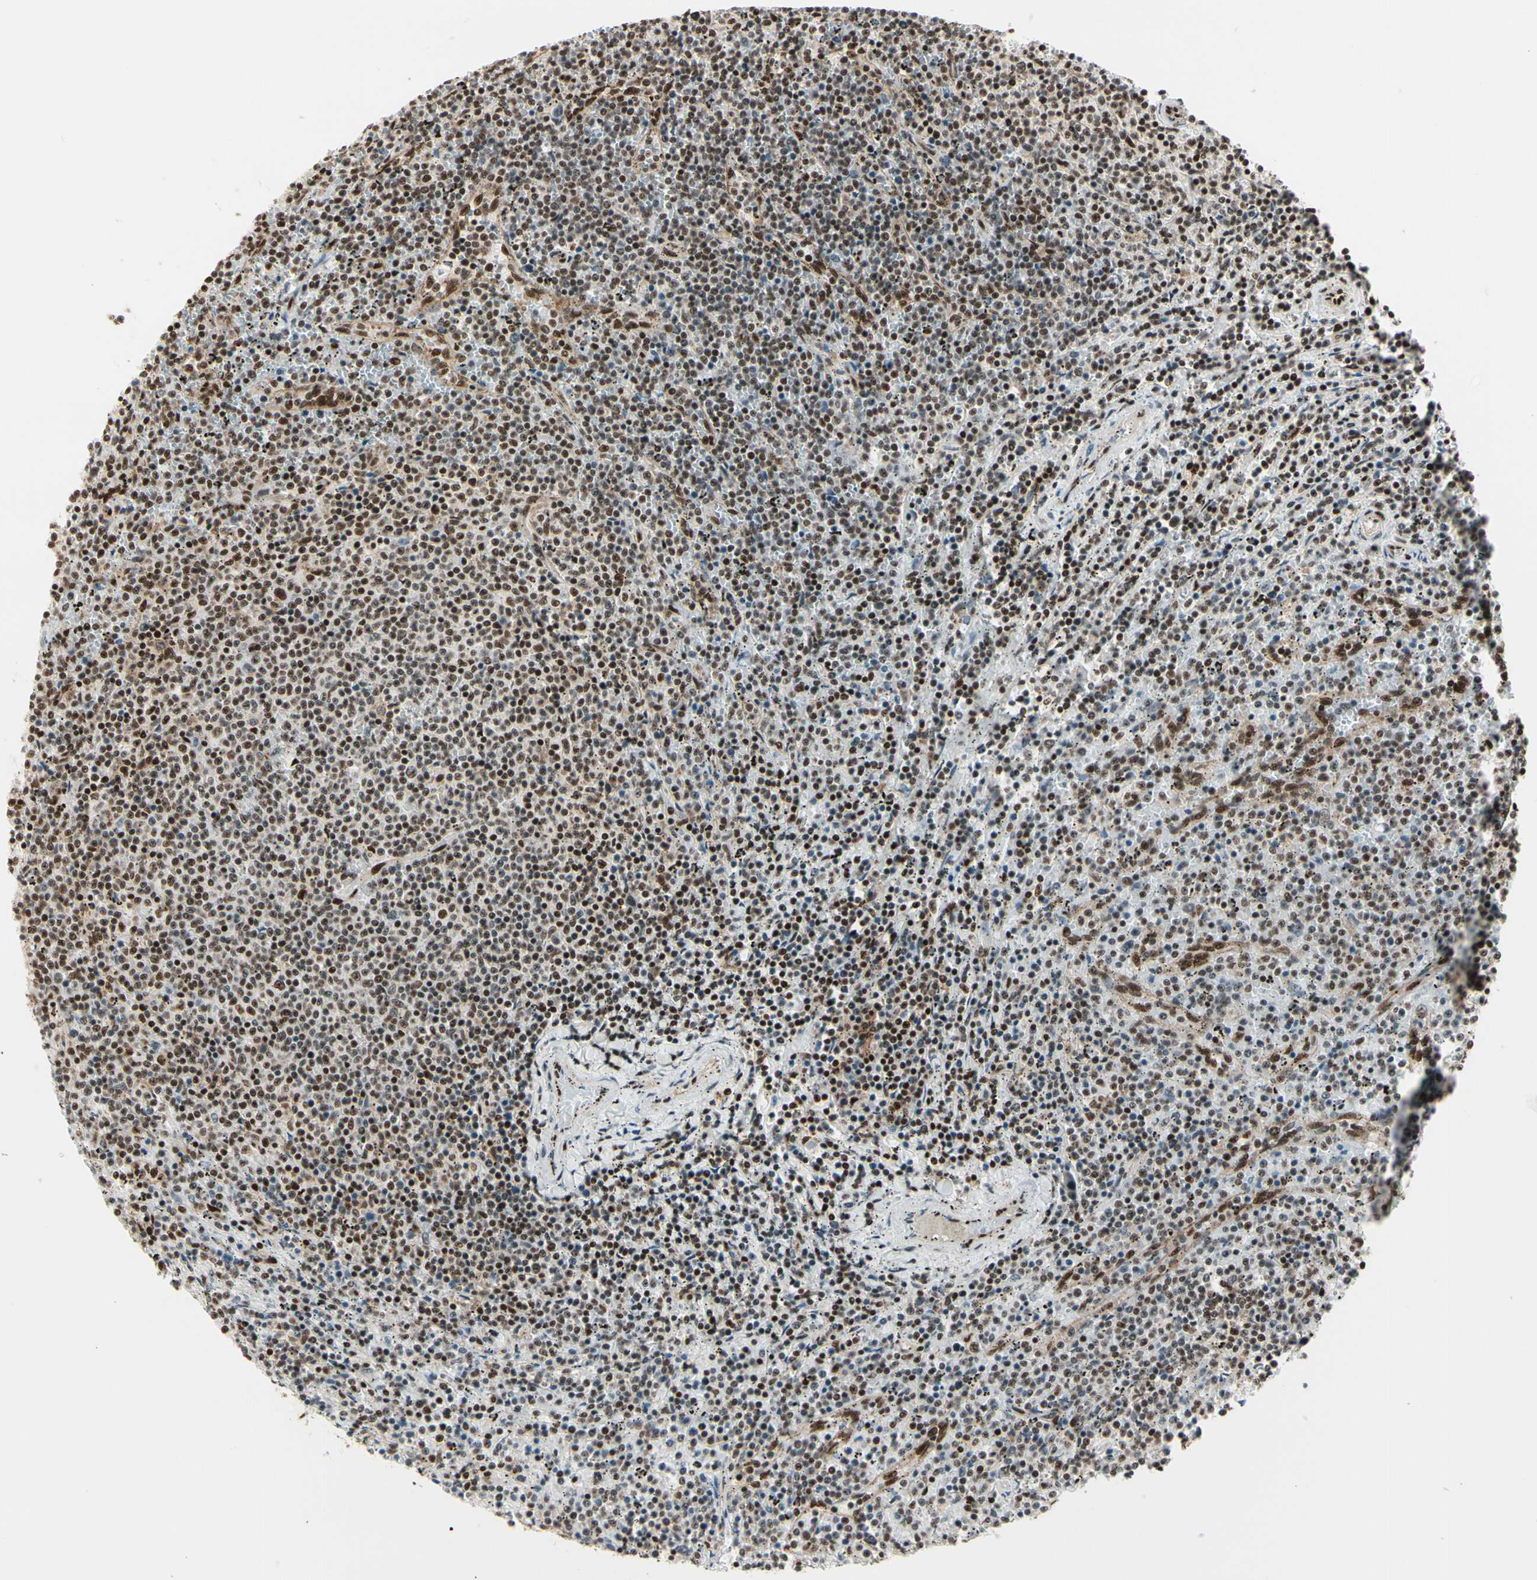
{"staining": {"intensity": "strong", "quantity": ">75%", "location": "nuclear"}, "tissue": "lymphoma", "cell_type": "Tumor cells", "image_type": "cancer", "snomed": [{"axis": "morphology", "description": "Malignant lymphoma, non-Hodgkin's type, Low grade"}, {"axis": "topography", "description": "Spleen"}], "caption": "This is an image of IHC staining of lymphoma, which shows strong staining in the nuclear of tumor cells.", "gene": "HEXIM1", "patient": {"sex": "female", "age": 50}}